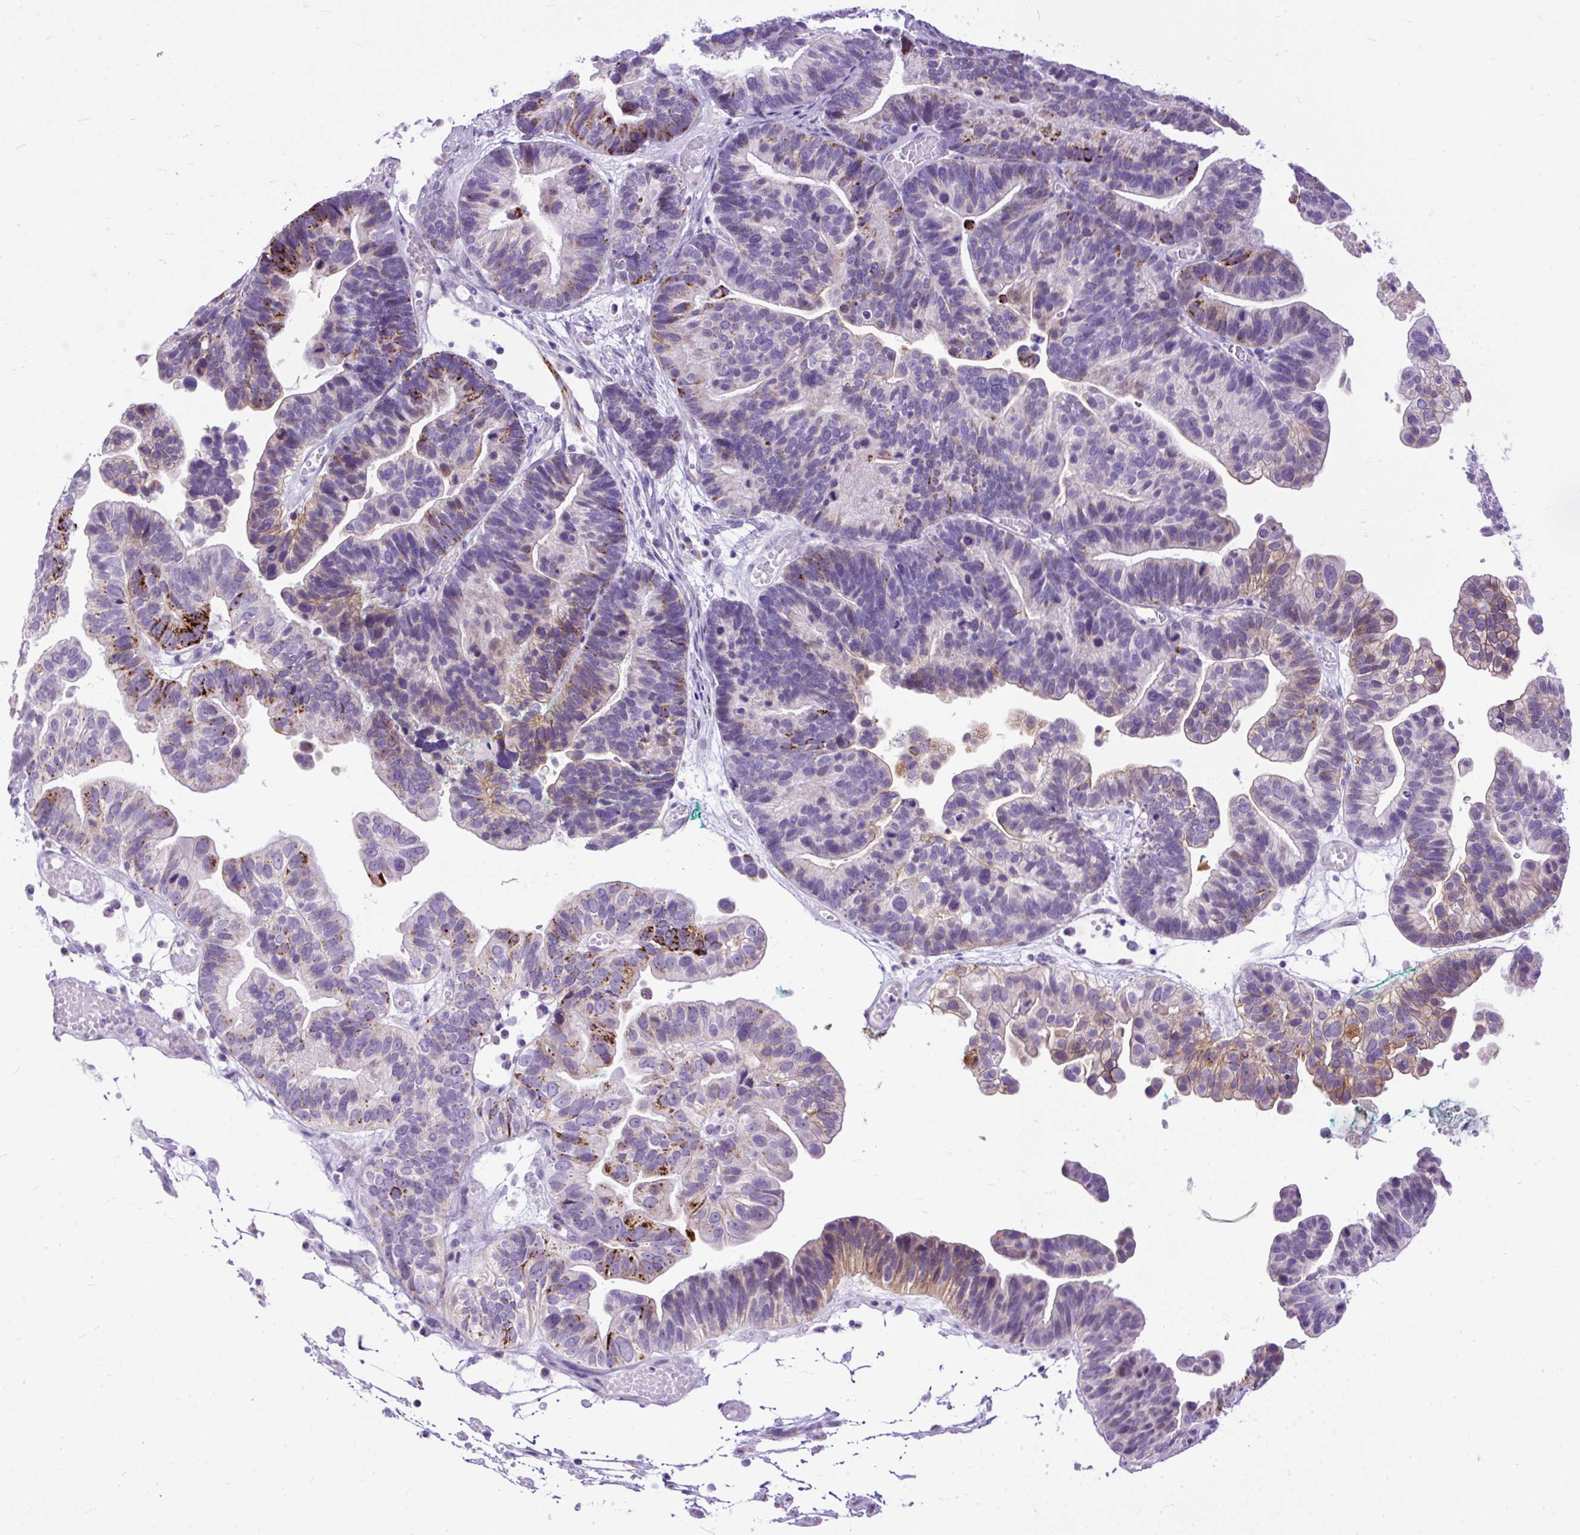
{"staining": {"intensity": "strong", "quantity": "25%-75%", "location": "cytoplasmic/membranous"}, "tissue": "ovarian cancer", "cell_type": "Tumor cells", "image_type": "cancer", "snomed": [{"axis": "morphology", "description": "Cystadenocarcinoma, serous, NOS"}, {"axis": "topography", "description": "Ovary"}], "caption": "Immunohistochemical staining of human ovarian cancer (serous cystadenocarcinoma) exhibits strong cytoplasmic/membranous protein positivity in approximately 25%-75% of tumor cells.", "gene": "ZNF256", "patient": {"sex": "female", "age": 56}}